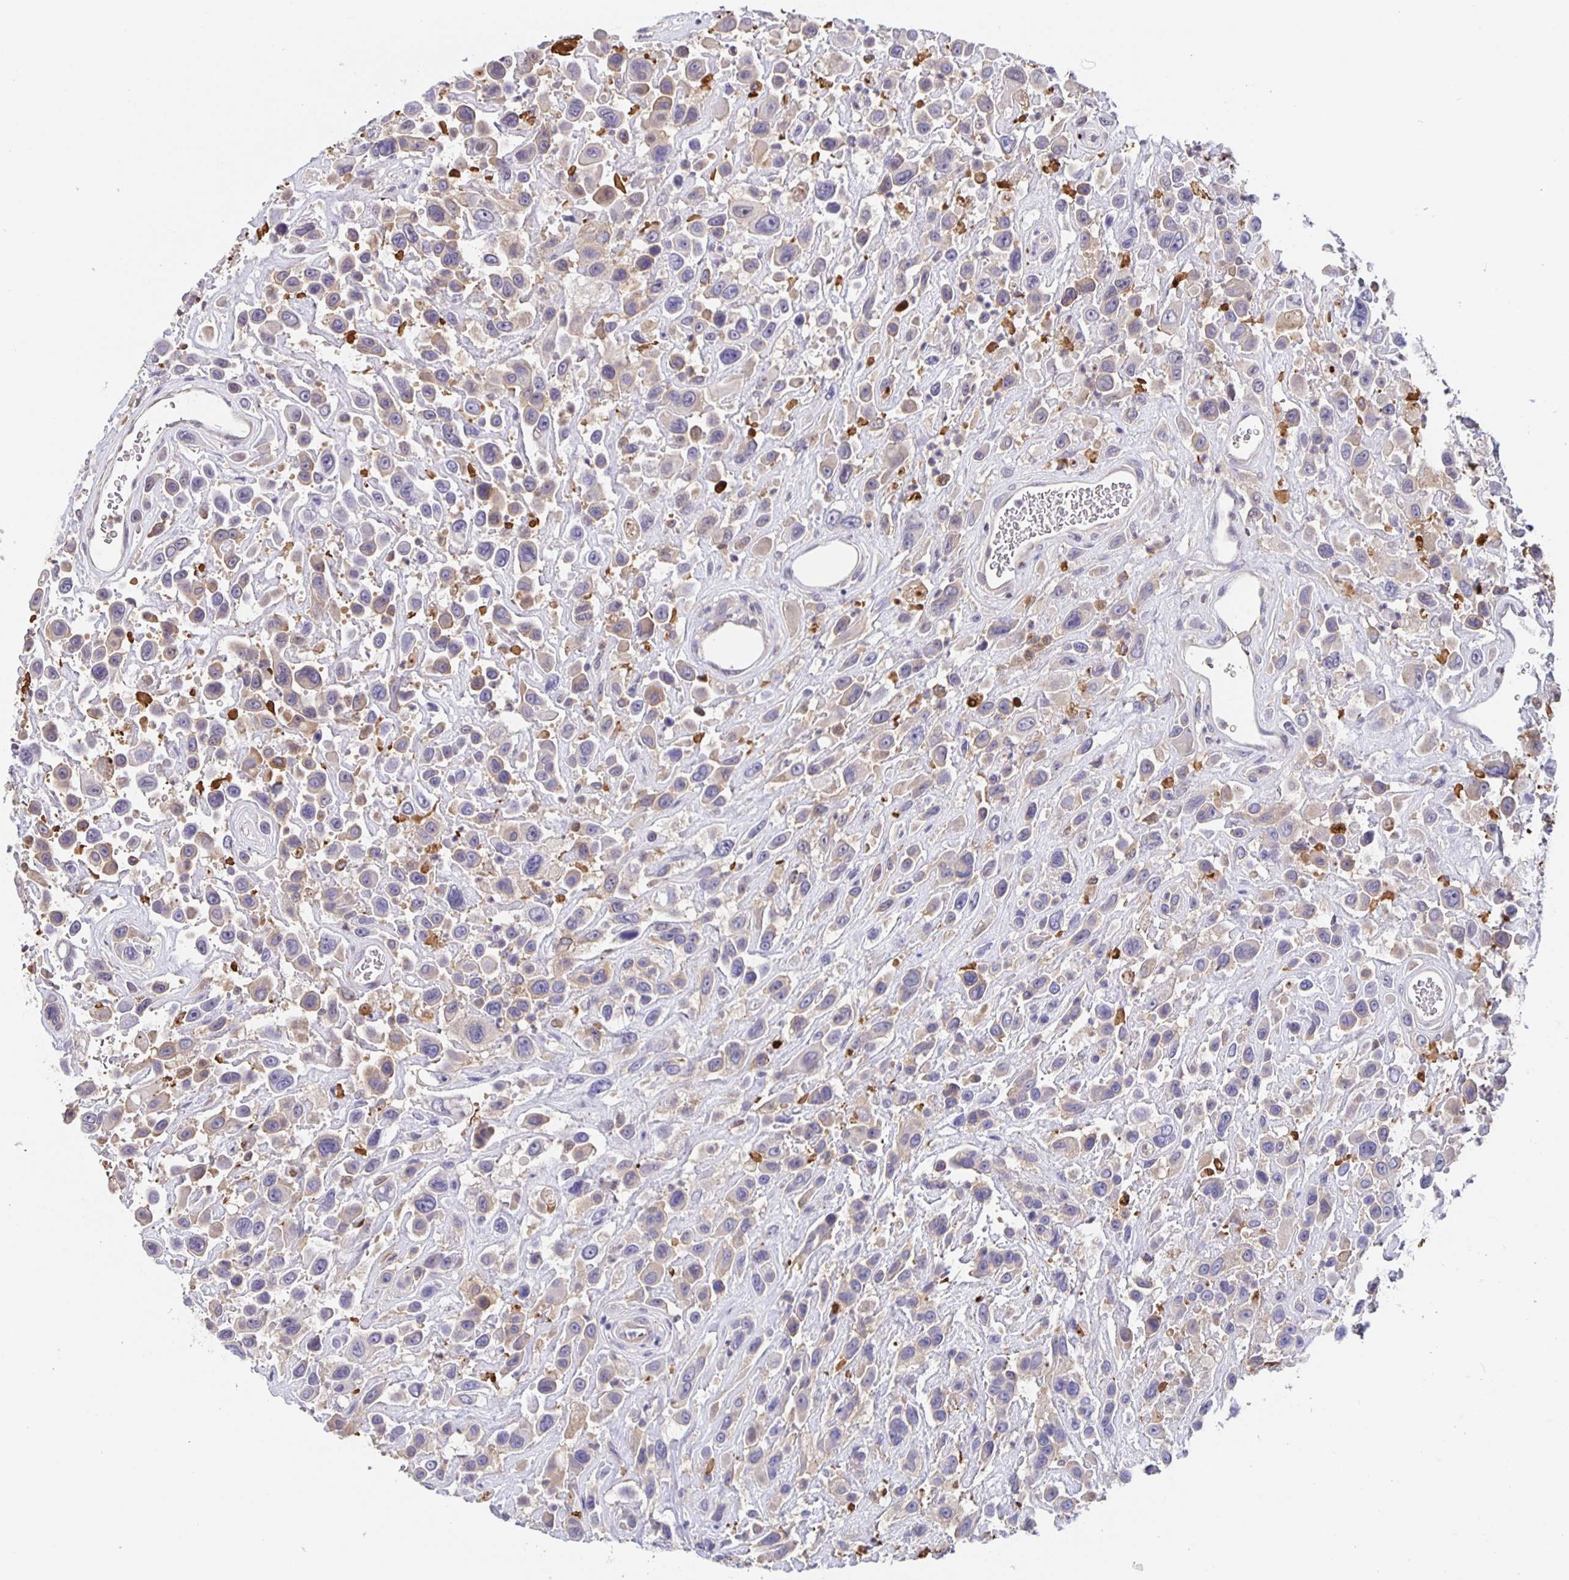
{"staining": {"intensity": "weak", "quantity": "<25%", "location": "cytoplasmic/membranous"}, "tissue": "urothelial cancer", "cell_type": "Tumor cells", "image_type": "cancer", "snomed": [{"axis": "morphology", "description": "Urothelial carcinoma, High grade"}, {"axis": "topography", "description": "Urinary bladder"}], "caption": "Tumor cells show no significant protein staining in urothelial cancer. Brightfield microscopy of immunohistochemistry stained with DAB (brown) and hematoxylin (blue), captured at high magnification.", "gene": "FEM1C", "patient": {"sex": "male", "age": 53}}